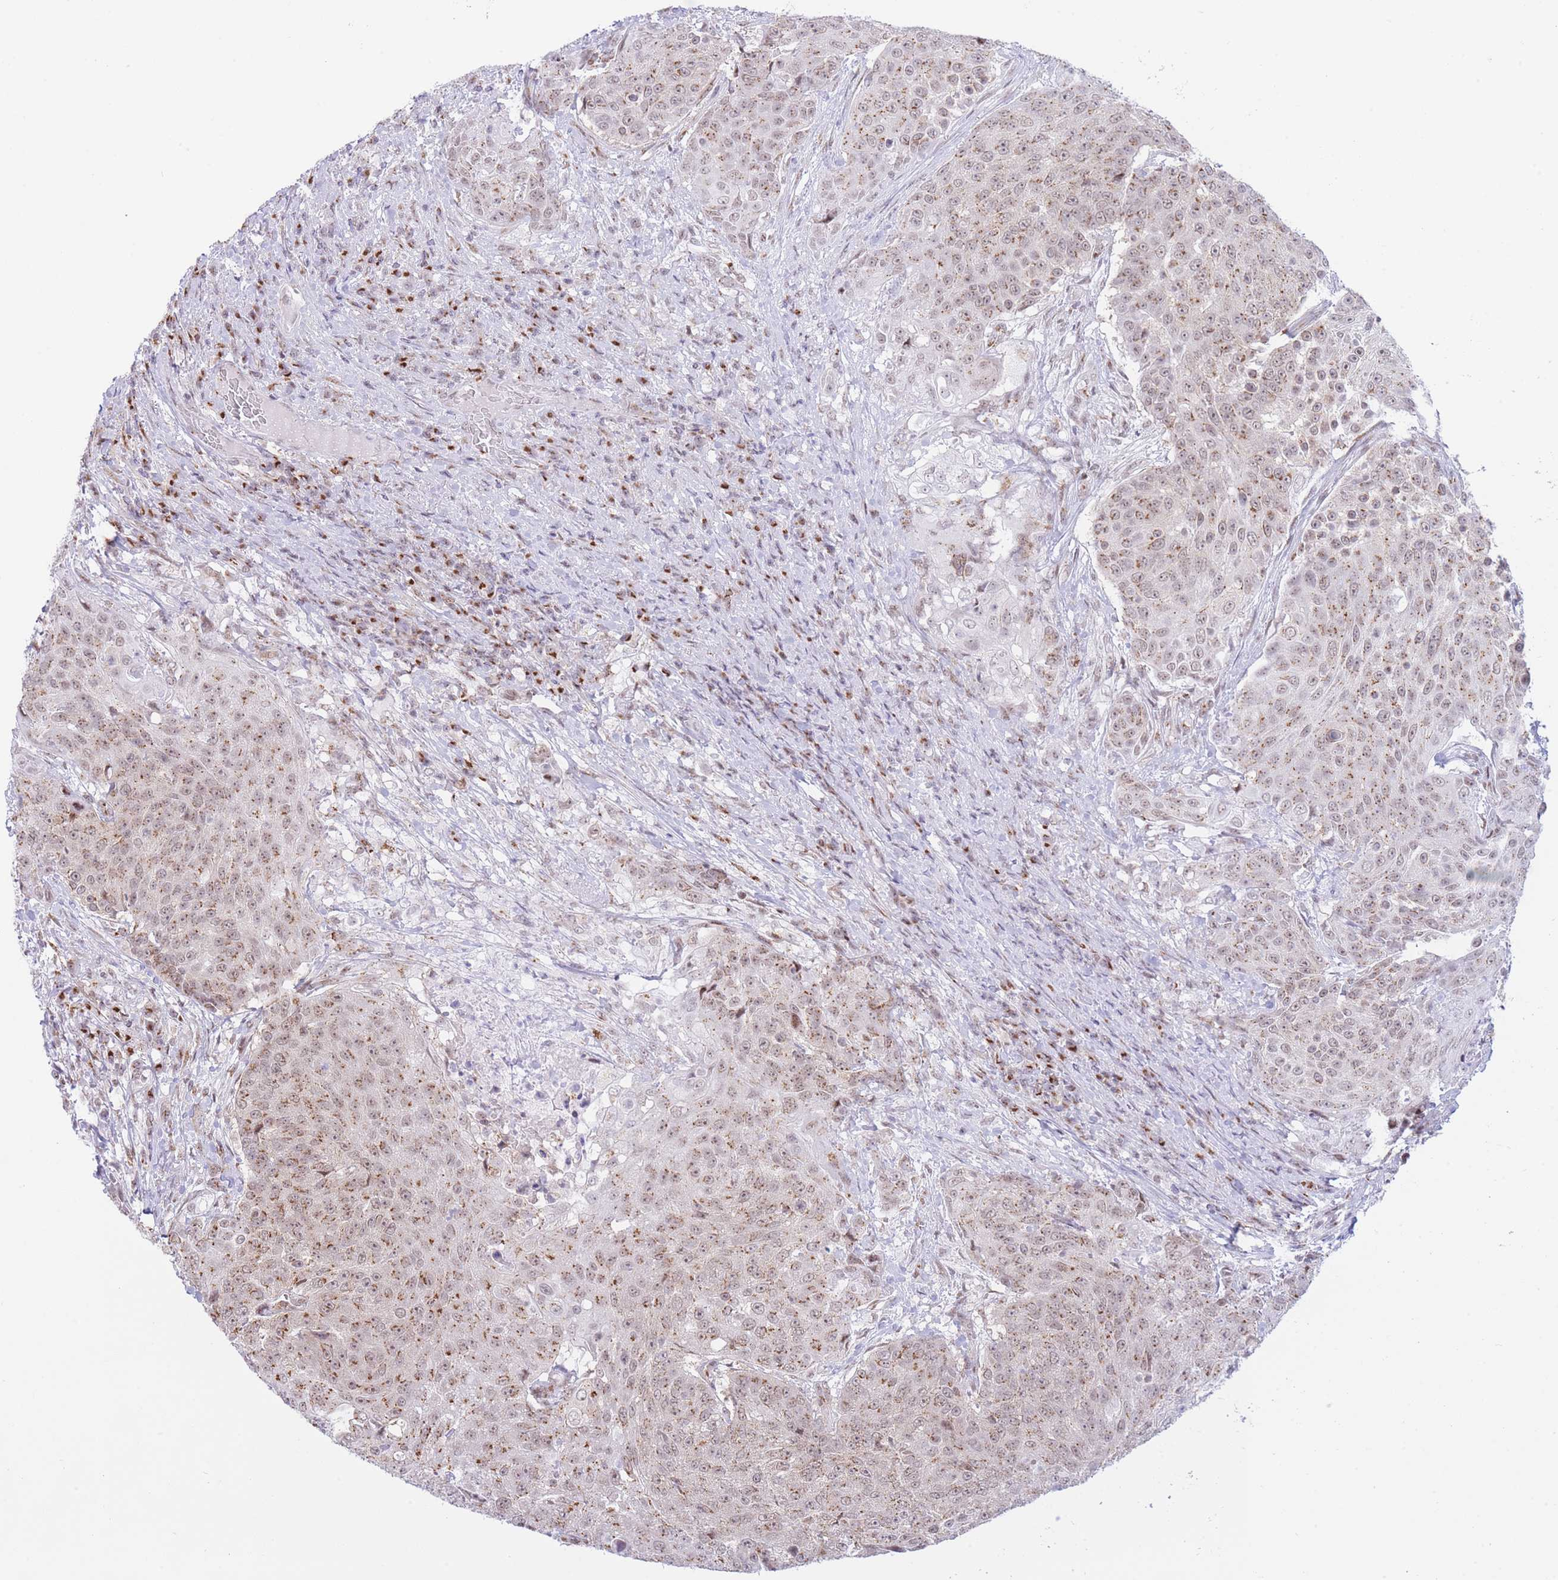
{"staining": {"intensity": "moderate", "quantity": ">75%", "location": "cytoplasmic/membranous,nuclear"}, "tissue": "urothelial cancer", "cell_type": "Tumor cells", "image_type": "cancer", "snomed": [{"axis": "morphology", "description": "Urothelial carcinoma, High grade"}, {"axis": "topography", "description": "Urinary bladder"}], "caption": "Urothelial cancer stained with a brown dye exhibits moderate cytoplasmic/membranous and nuclear positive expression in about >75% of tumor cells.", "gene": "INO80C", "patient": {"sex": "female", "age": 63}}